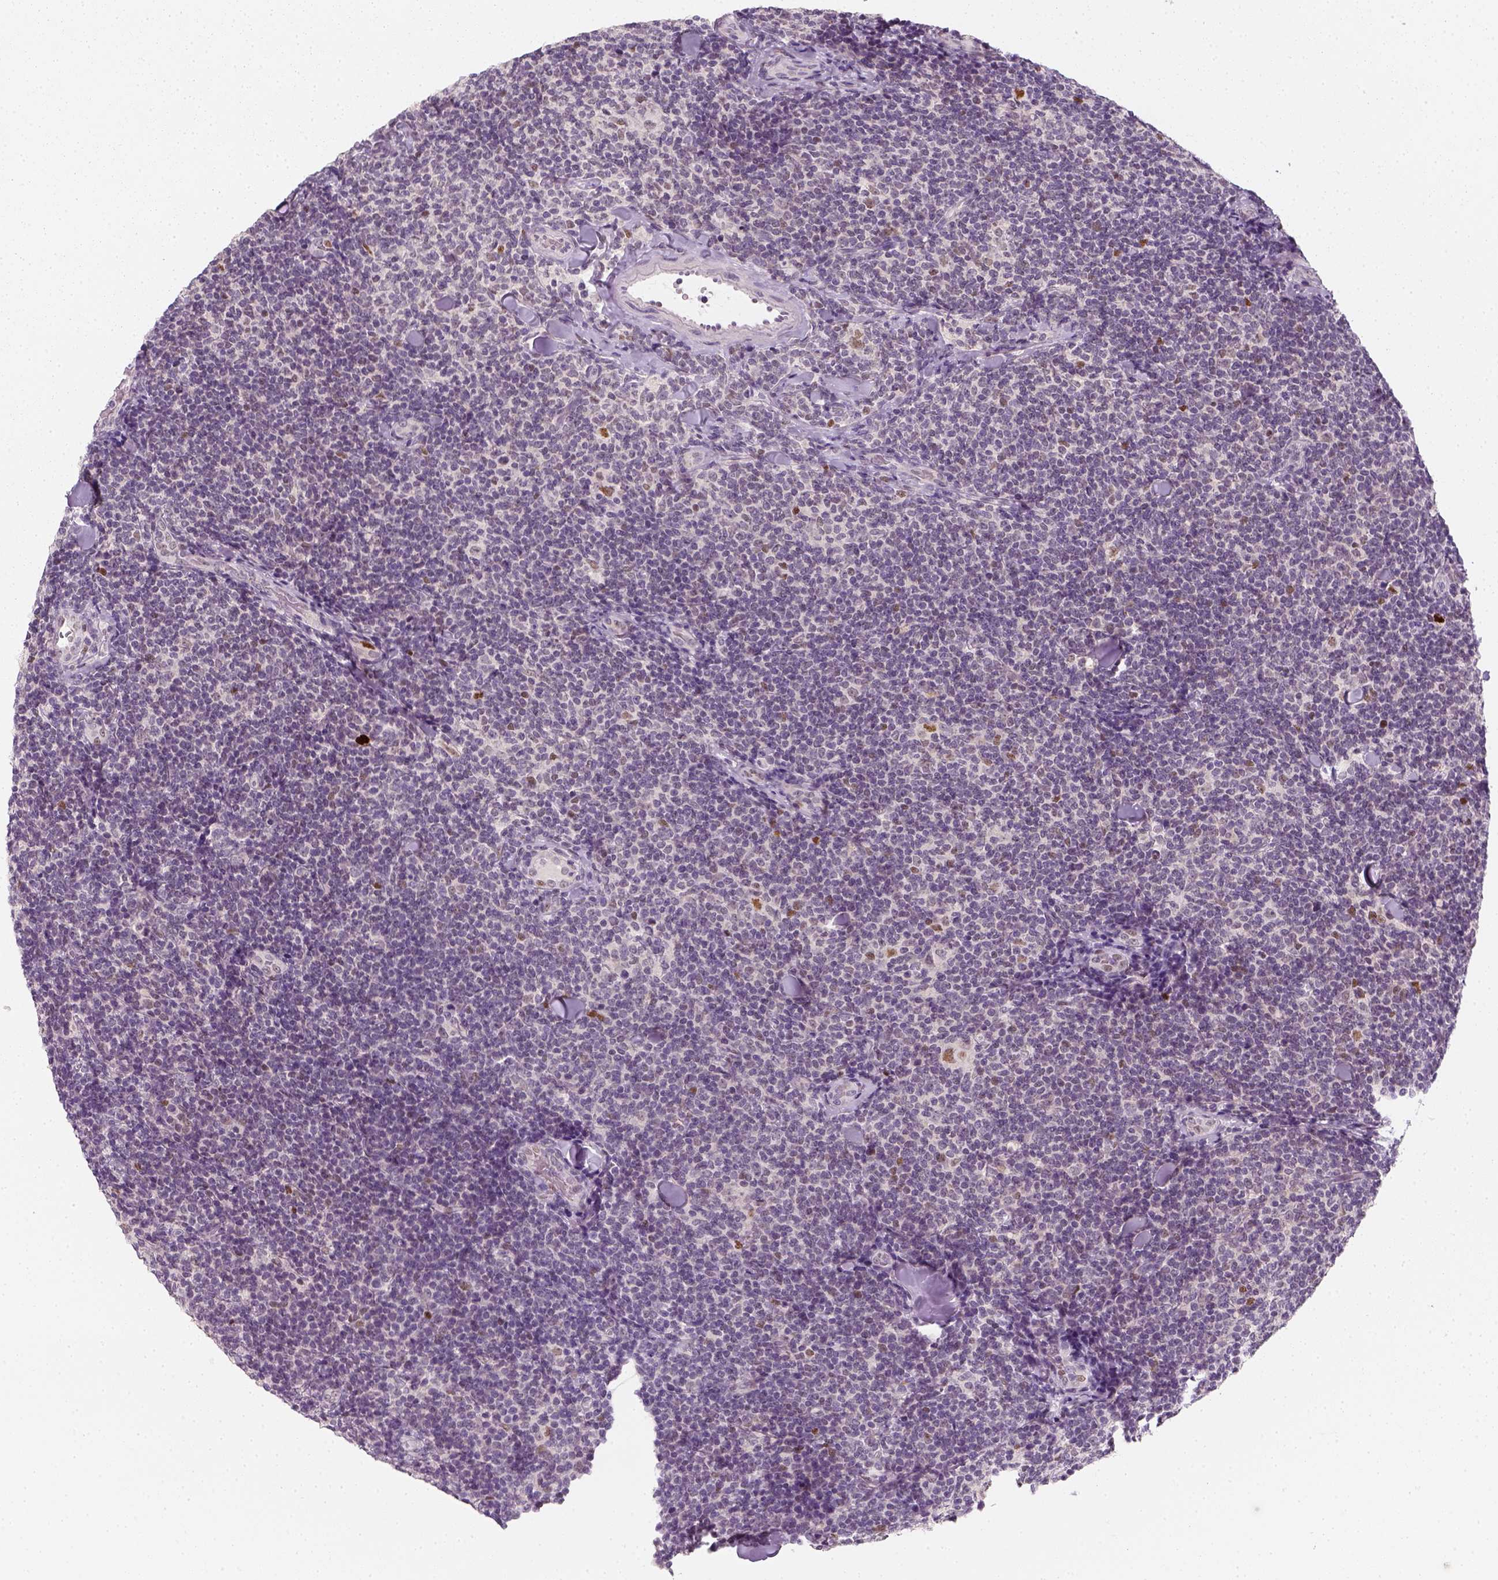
{"staining": {"intensity": "negative", "quantity": "none", "location": "none"}, "tissue": "lymphoma", "cell_type": "Tumor cells", "image_type": "cancer", "snomed": [{"axis": "morphology", "description": "Malignant lymphoma, non-Hodgkin's type, Low grade"}, {"axis": "topography", "description": "Lymph node"}], "caption": "IHC micrograph of lymphoma stained for a protein (brown), which displays no staining in tumor cells.", "gene": "TP53", "patient": {"sex": "female", "age": 56}}